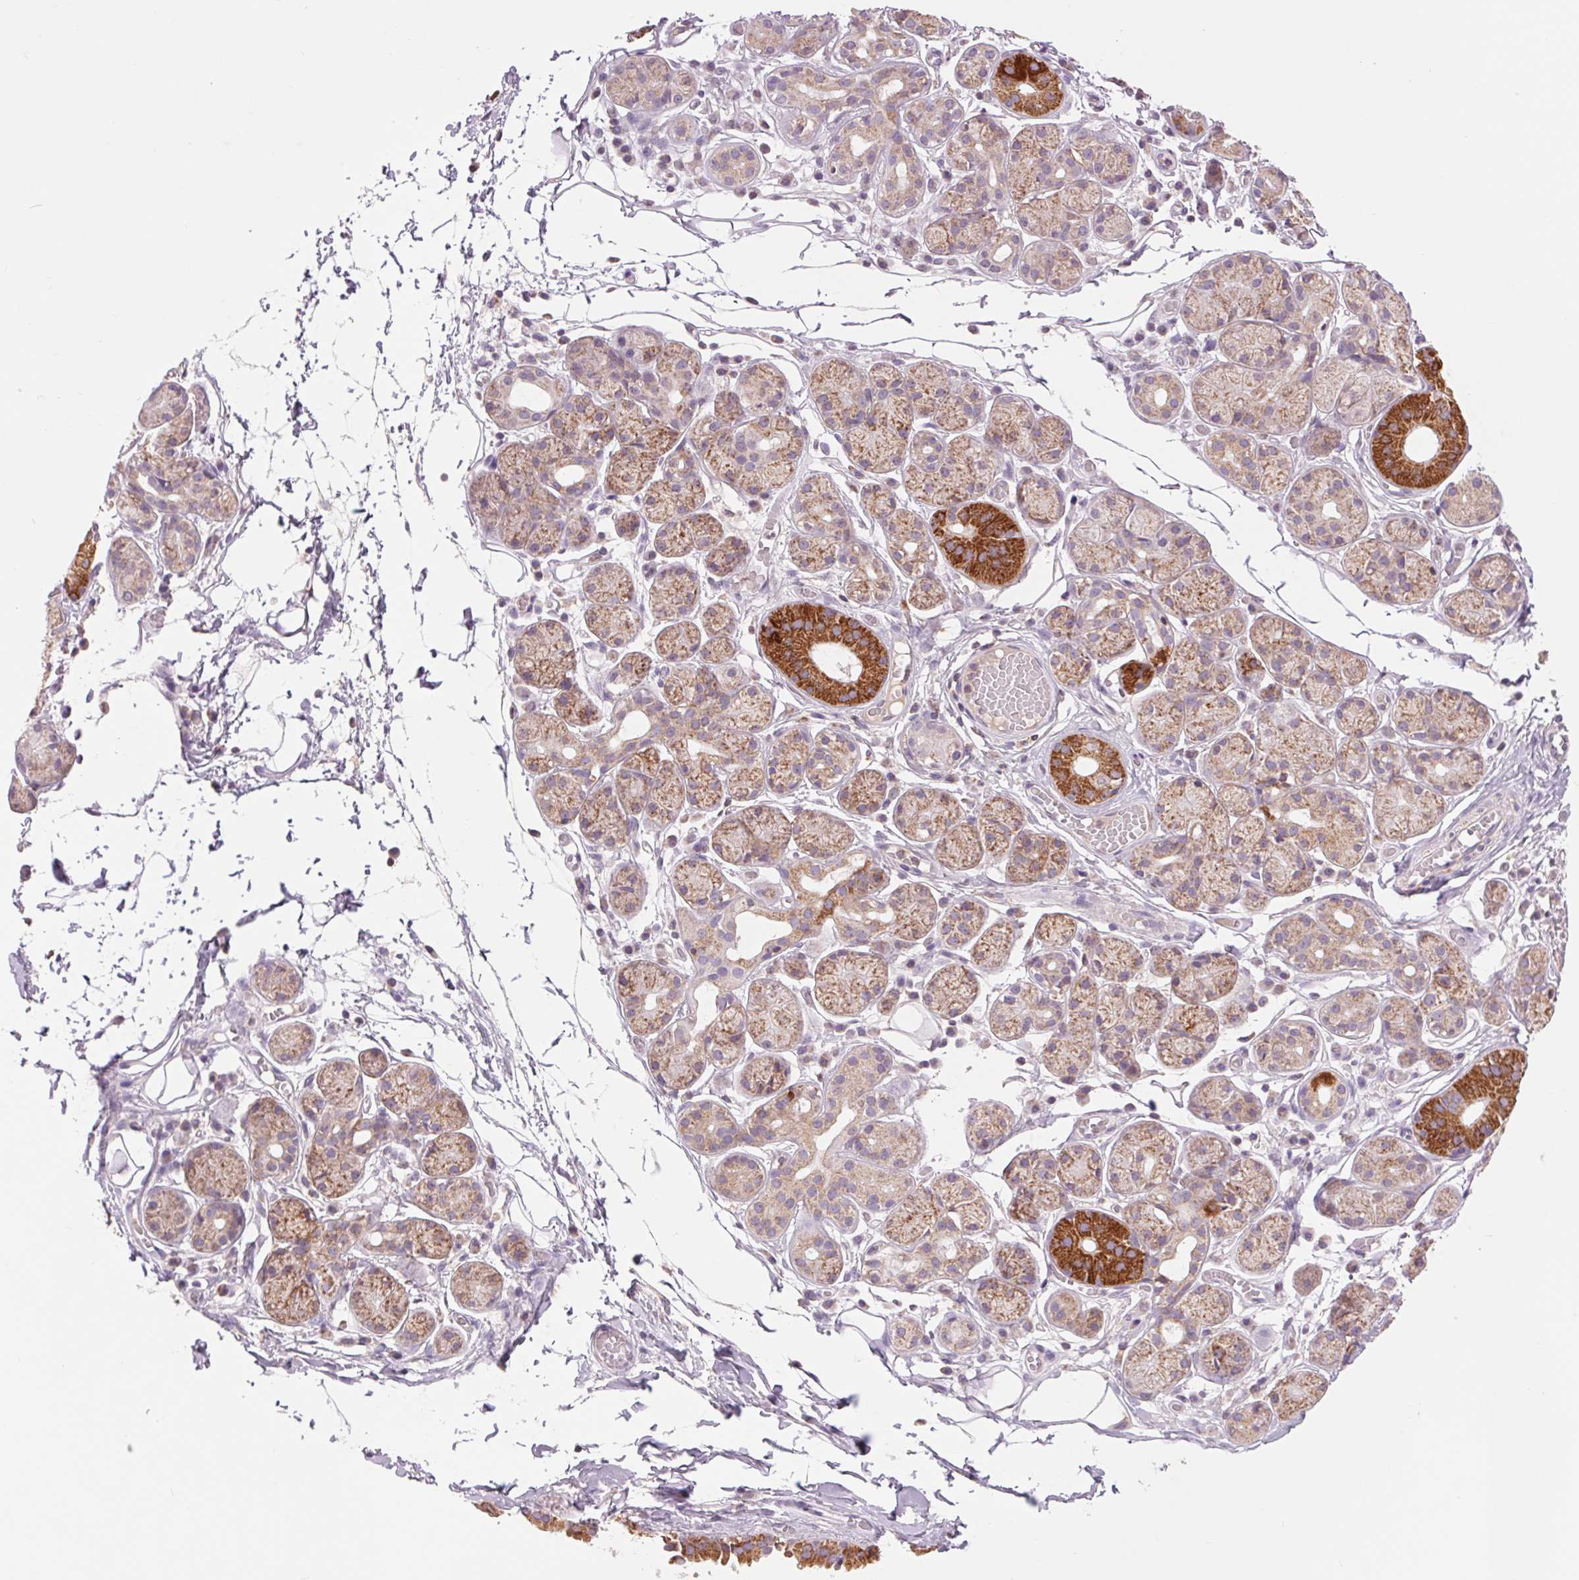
{"staining": {"intensity": "strong", "quantity": "<25%", "location": "cytoplasmic/membranous"}, "tissue": "salivary gland", "cell_type": "Glandular cells", "image_type": "normal", "snomed": [{"axis": "morphology", "description": "Normal tissue, NOS"}, {"axis": "topography", "description": "Salivary gland"}, {"axis": "topography", "description": "Peripheral nerve tissue"}], "caption": "Protein staining of unremarkable salivary gland exhibits strong cytoplasmic/membranous positivity in approximately <25% of glandular cells. The protein is stained brown, and the nuclei are stained in blue (DAB (3,3'-diaminobenzidine) IHC with brightfield microscopy, high magnification).", "gene": "COX6A1", "patient": {"sex": "male", "age": 71}}